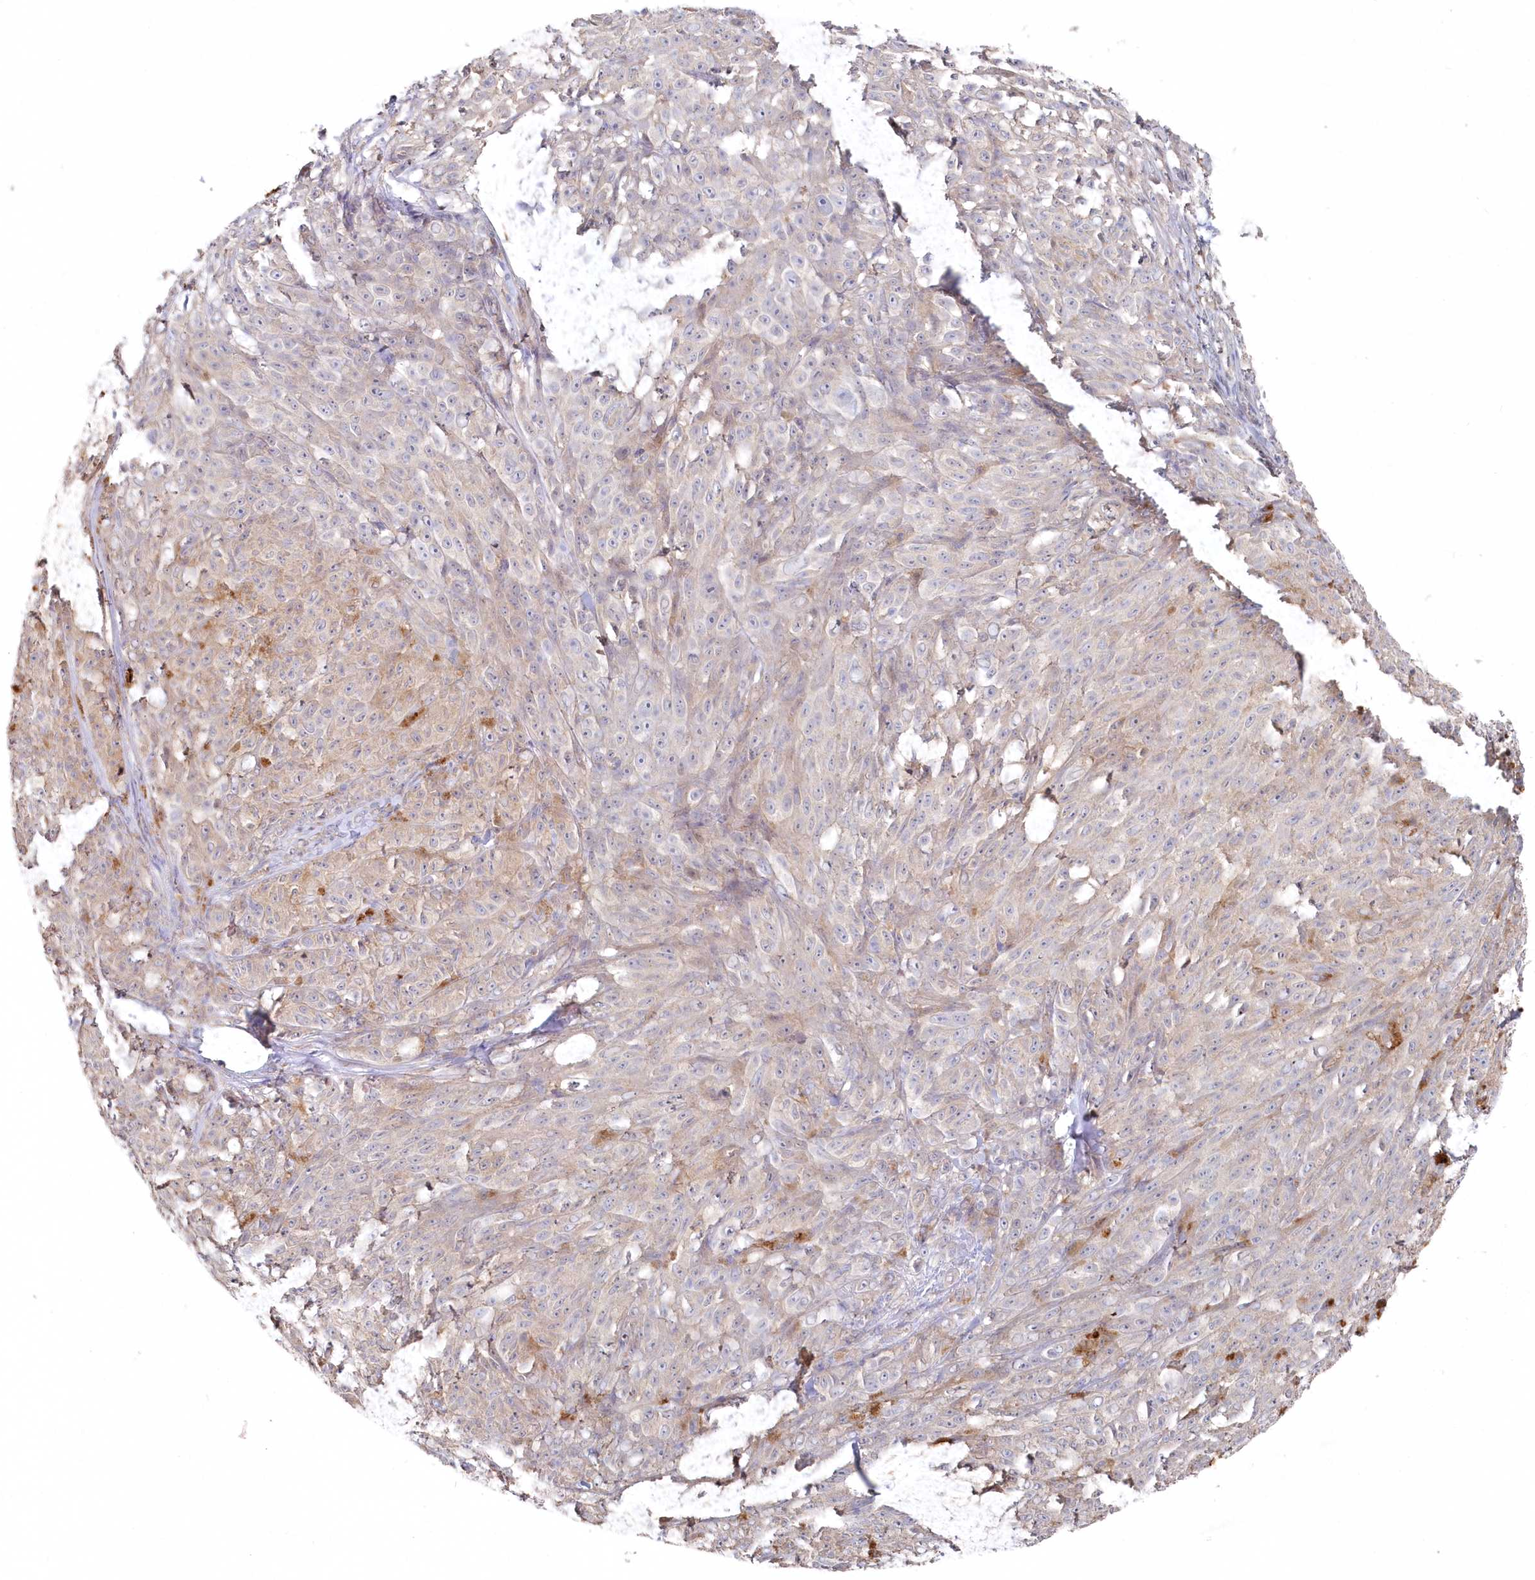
{"staining": {"intensity": "negative", "quantity": "none", "location": "none"}, "tissue": "melanoma", "cell_type": "Tumor cells", "image_type": "cancer", "snomed": [{"axis": "morphology", "description": "Malignant melanoma, NOS"}, {"axis": "topography", "description": "Skin"}], "caption": "IHC micrograph of neoplastic tissue: malignant melanoma stained with DAB (3,3'-diaminobenzidine) reveals no significant protein expression in tumor cells. (IHC, brightfield microscopy, high magnification).", "gene": "TGFBRAP1", "patient": {"sex": "female", "age": 82}}